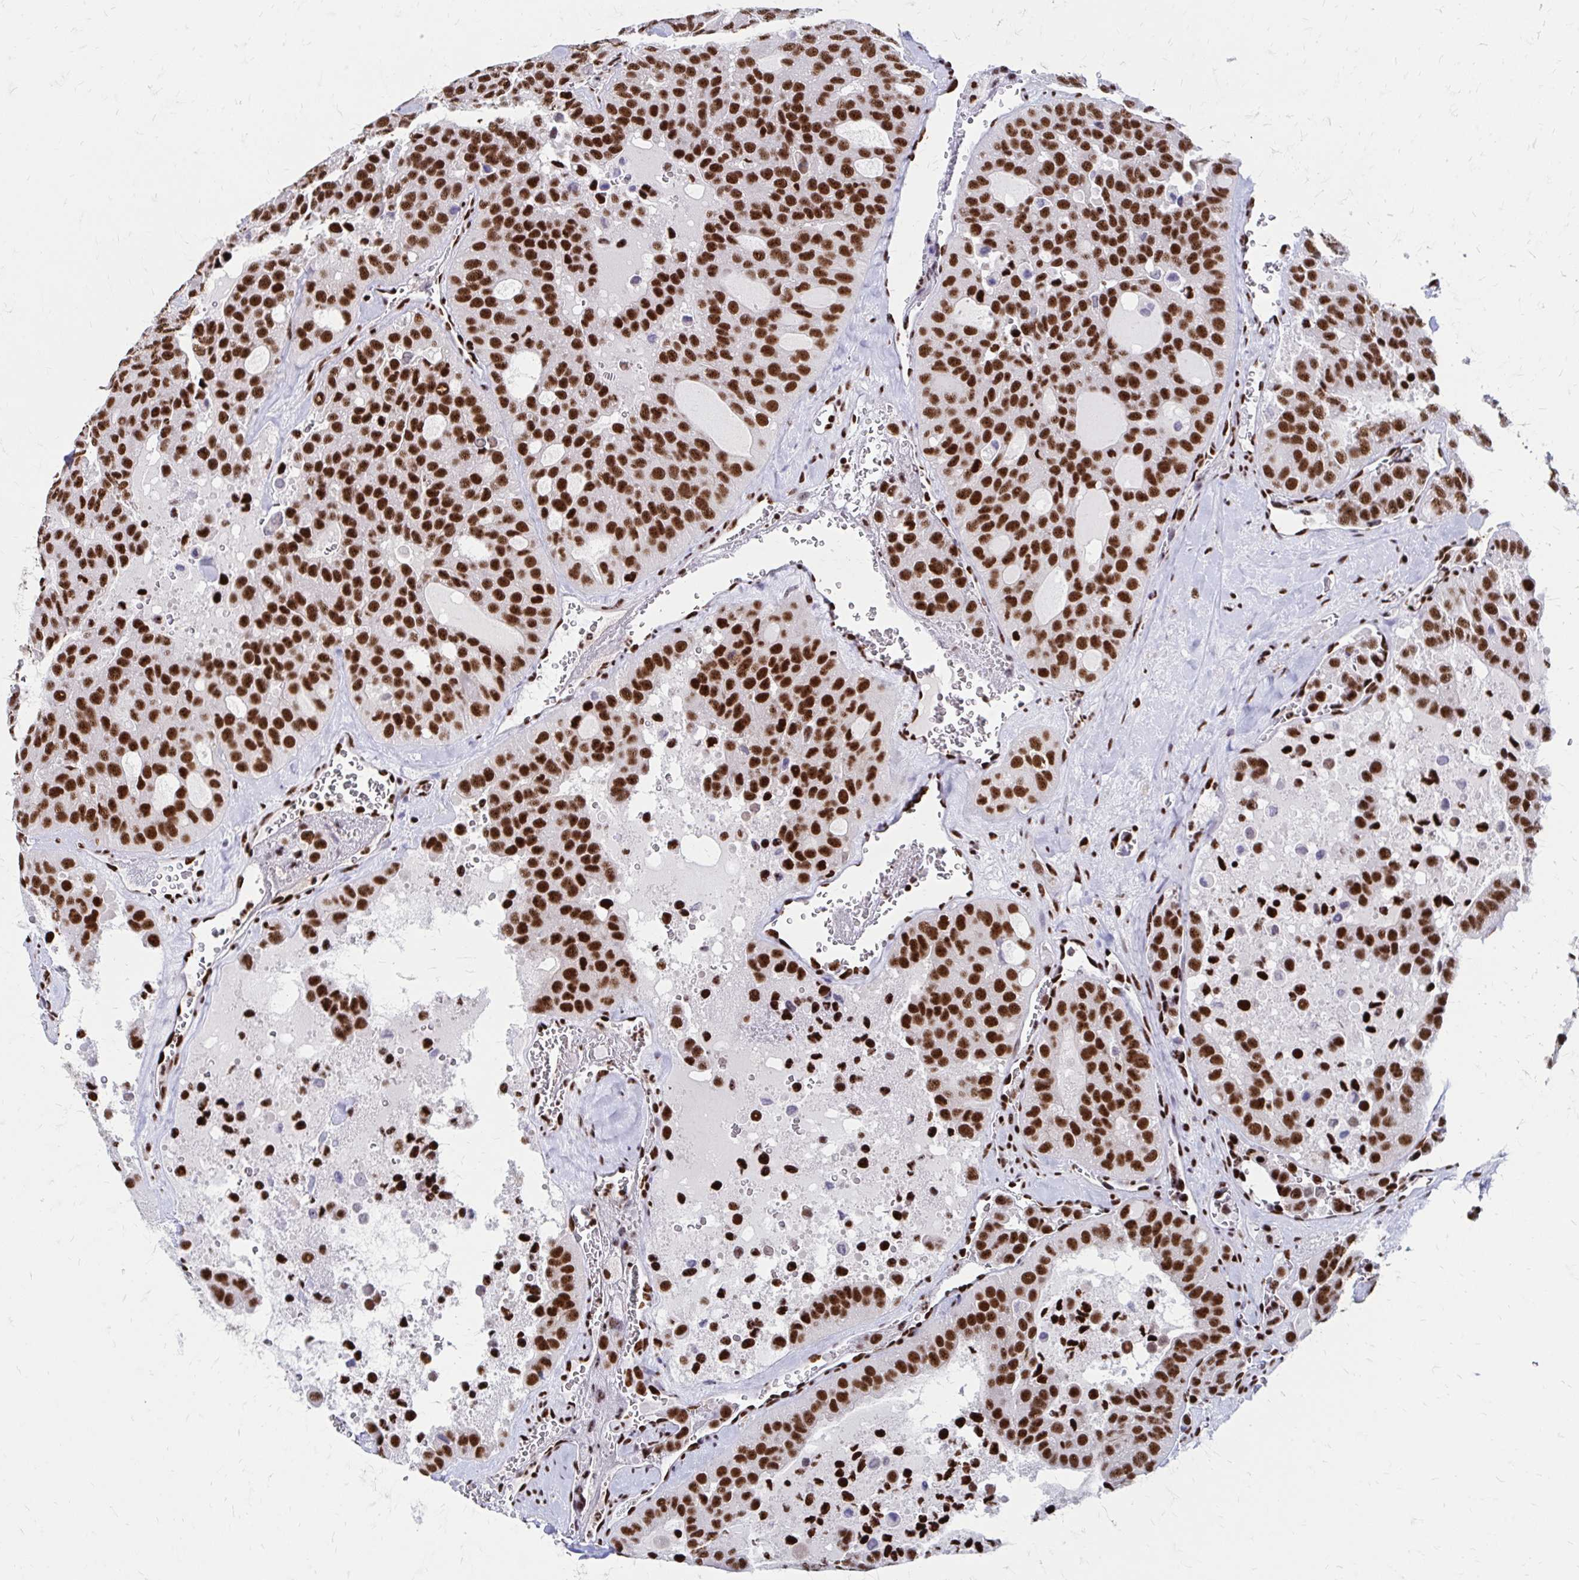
{"staining": {"intensity": "strong", "quantity": ">75%", "location": "nuclear"}, "tissue": "thyroid cancer", "cell_type": "Tumor cells", "image_type": "cancer", "snomed": [{"axis": "morphology", "description": "Follicular adenoma carcinoma, NOS"}, {"axis": "topography", "description": "Thyroid gland"}], "caption": "Human thyroid cancer stained with a protein marker reveals strong staining in tumor cells.", "gene": "CNKSR3", "patient": {"sex": "male", "age": 75}}